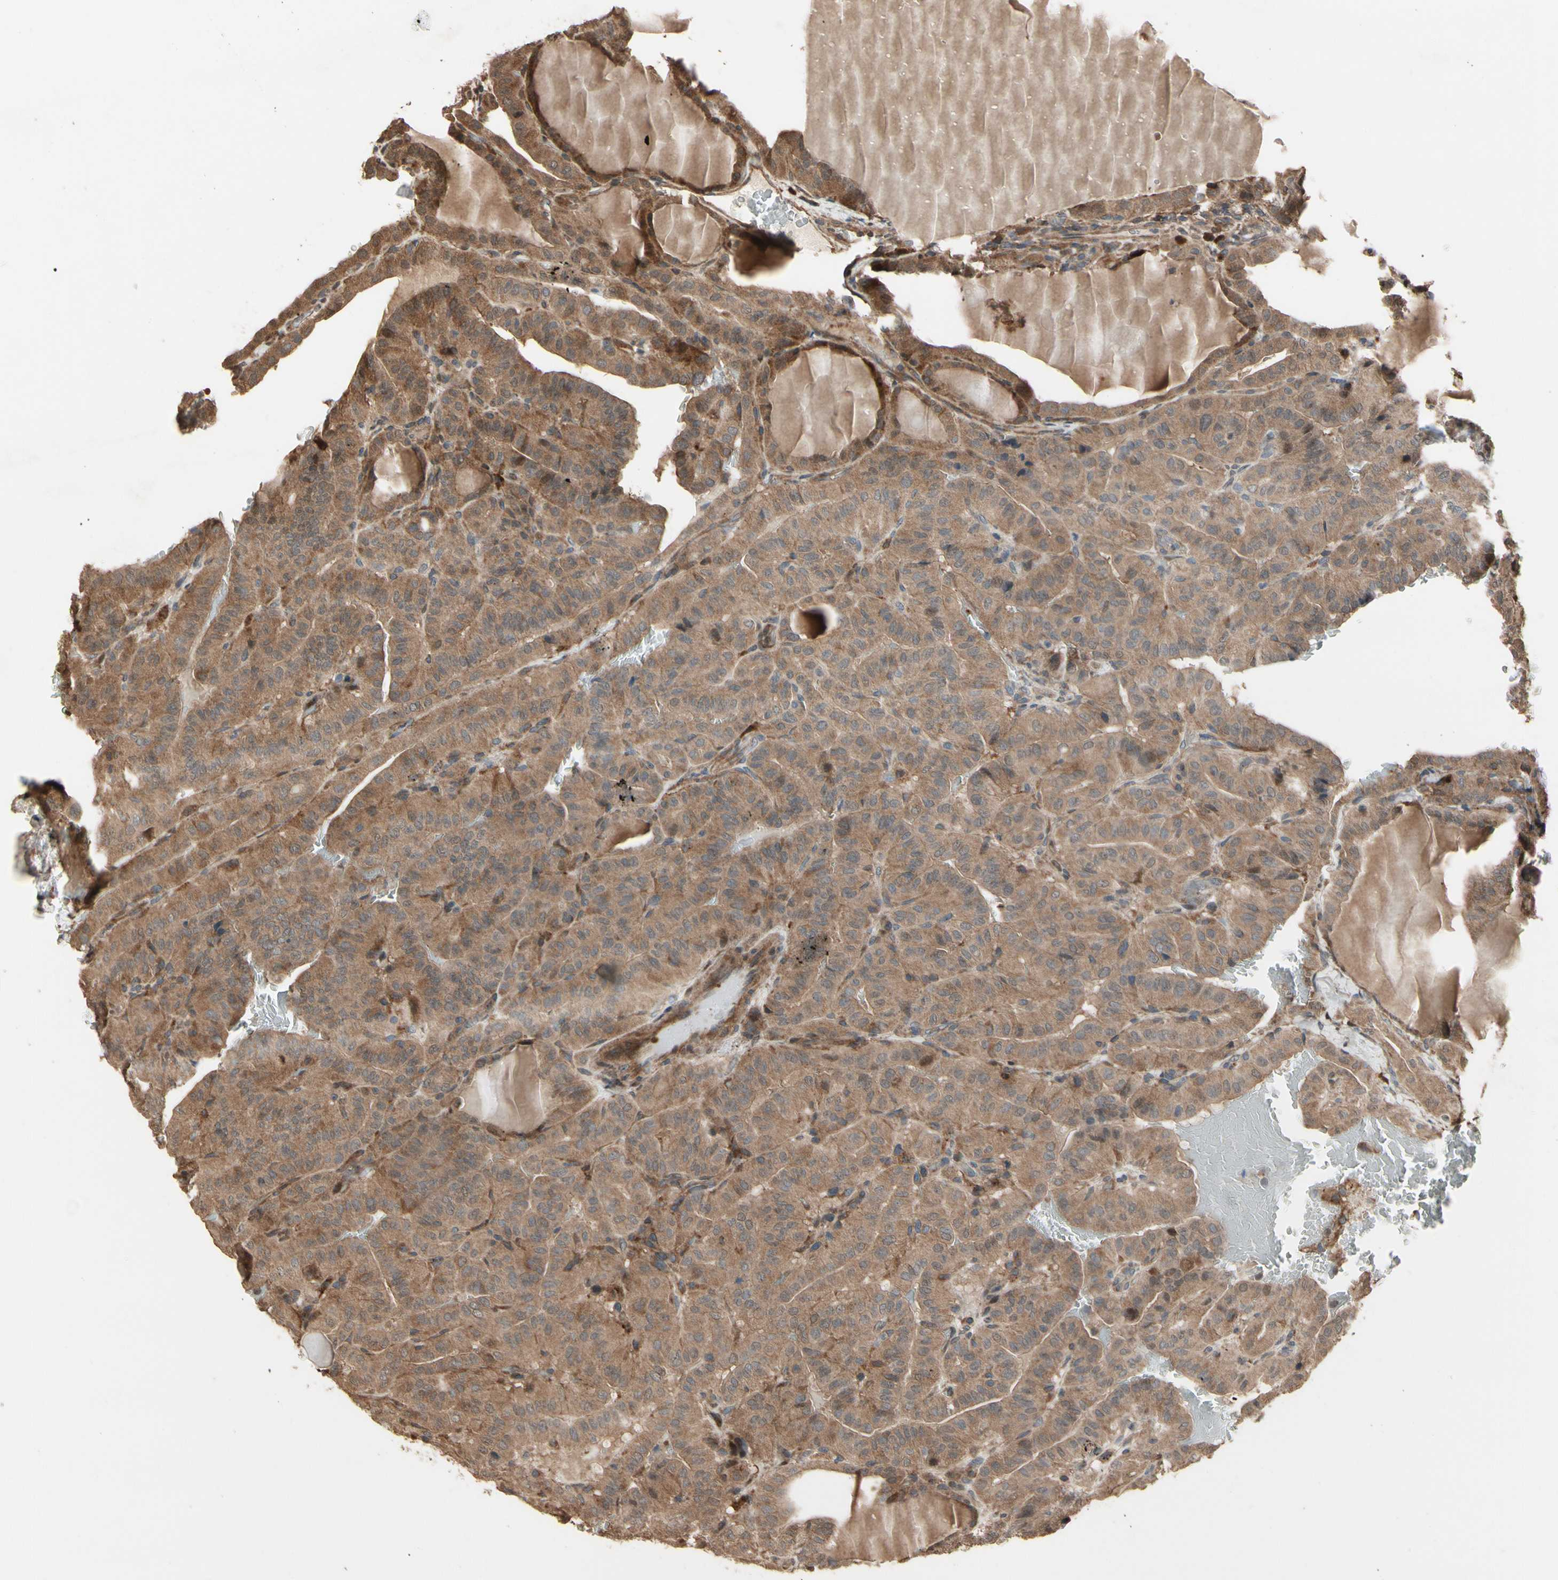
{"staining": {"intensity": "moderate", "quantity": "25%-75%", "location": "cytoplasmic/membranous"}, "tissue": "thyroid cancer", "cell_type": "Tumor cells", "image_type": "cancer", "snomed": [{"axis": "morphology", "description": "Papillary adenocarcinoma, NOS"}, {"axis": "topography", "description": "Thyroid gland"}], "caption": "A medium amount of moderate cytoplasmic/membranous expression is present in about 25%-75% of tumor cells in thyroid papillary adenocarcinoma tissue. The protein of interest is shown in brown color, while the nuclei are stained blue.", "gene": "CSF1R", "patient": {"sex": "male", "age": 77}}